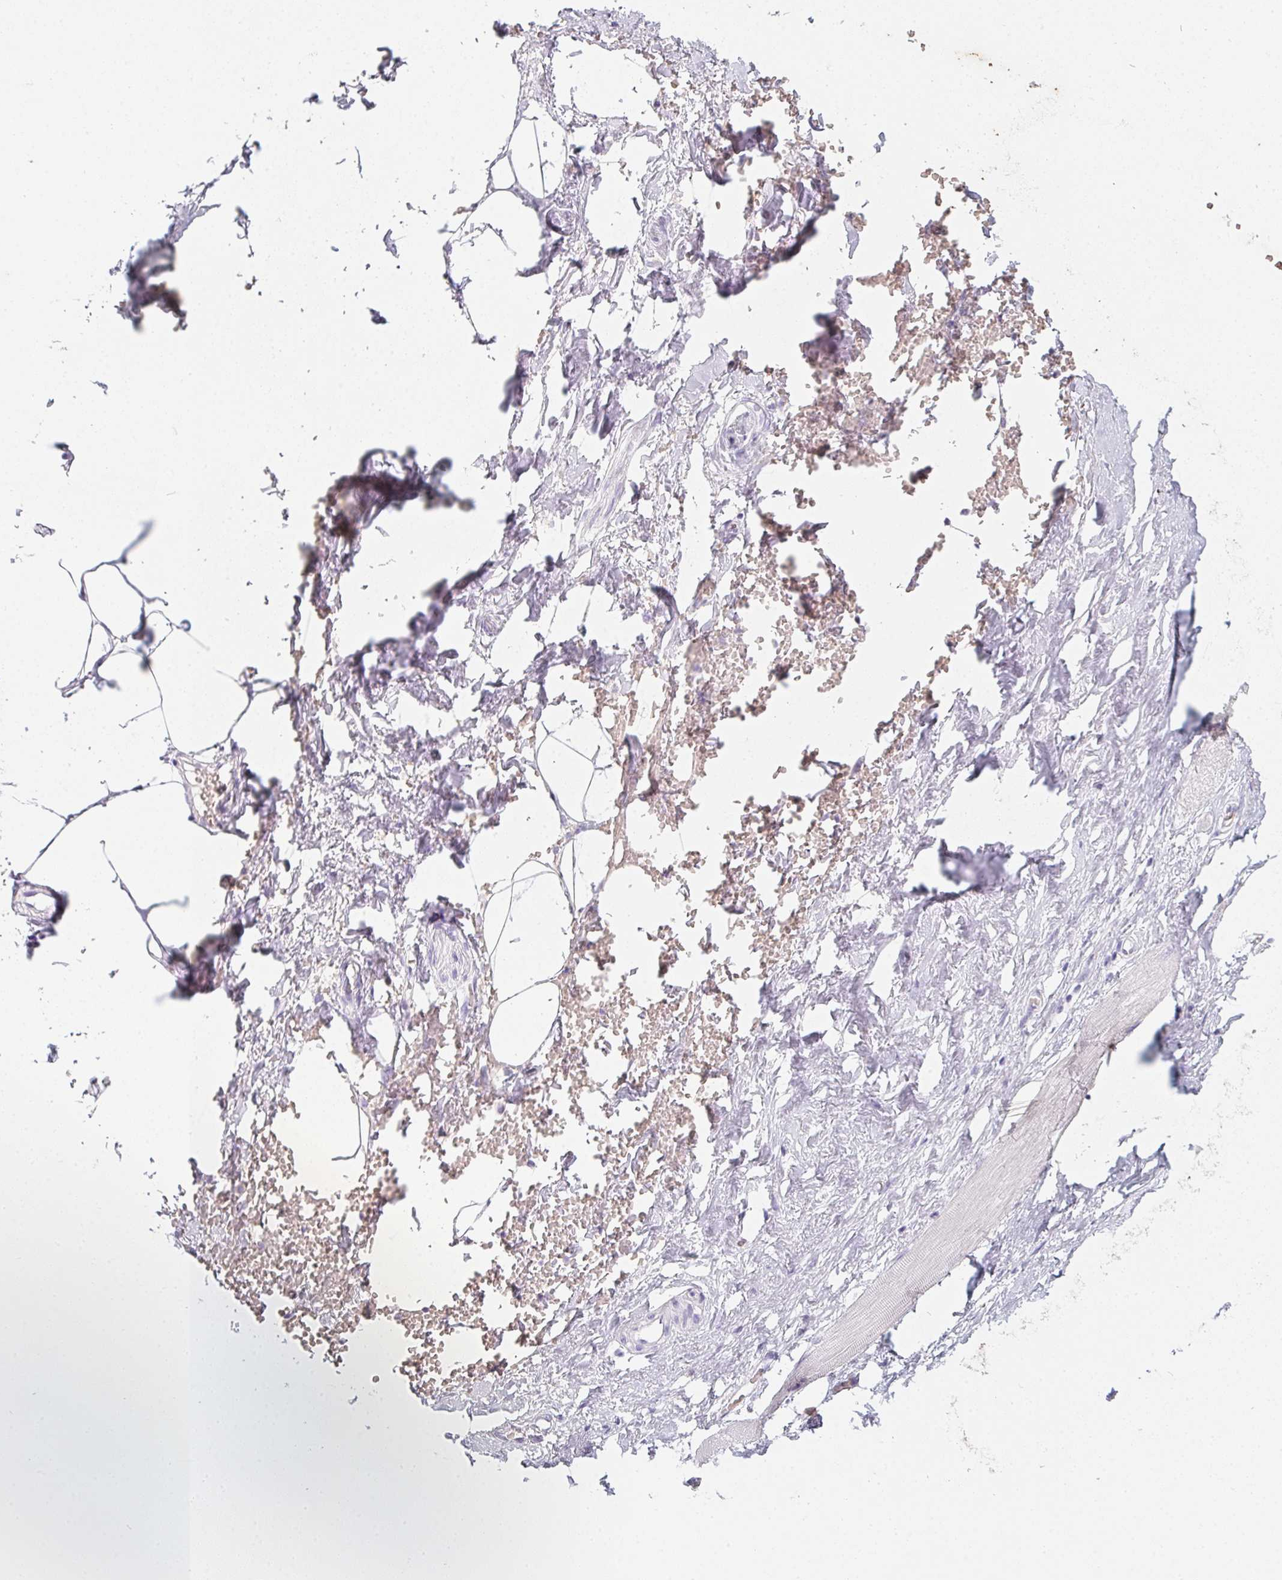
{"staining": {"intensity": "negative", "quantity": "none", "location": "none"}, "tissue": "adipose tissue", "cell_type": "Adipocytes", "image_type": "normal", "snomed": [{"axis": "morphology", "description": "Normal tissue, NOS"}, {"axis": "topography", "description": "Prostate"}, {"axis": "topography", "description": "Peripheral nerve tissue"}], "caption": "This micrograph is of unremarkable adipose tissue stained with immunohistochemistry (IHC) to label a protein in brown with the nuclei are counter-stained blue. There is no staining in adipocytes. (DAB immunohistochemistry (IHC), high magnification).", "gene": "DCD", "patient": {"sex": "male", "age": 55}}